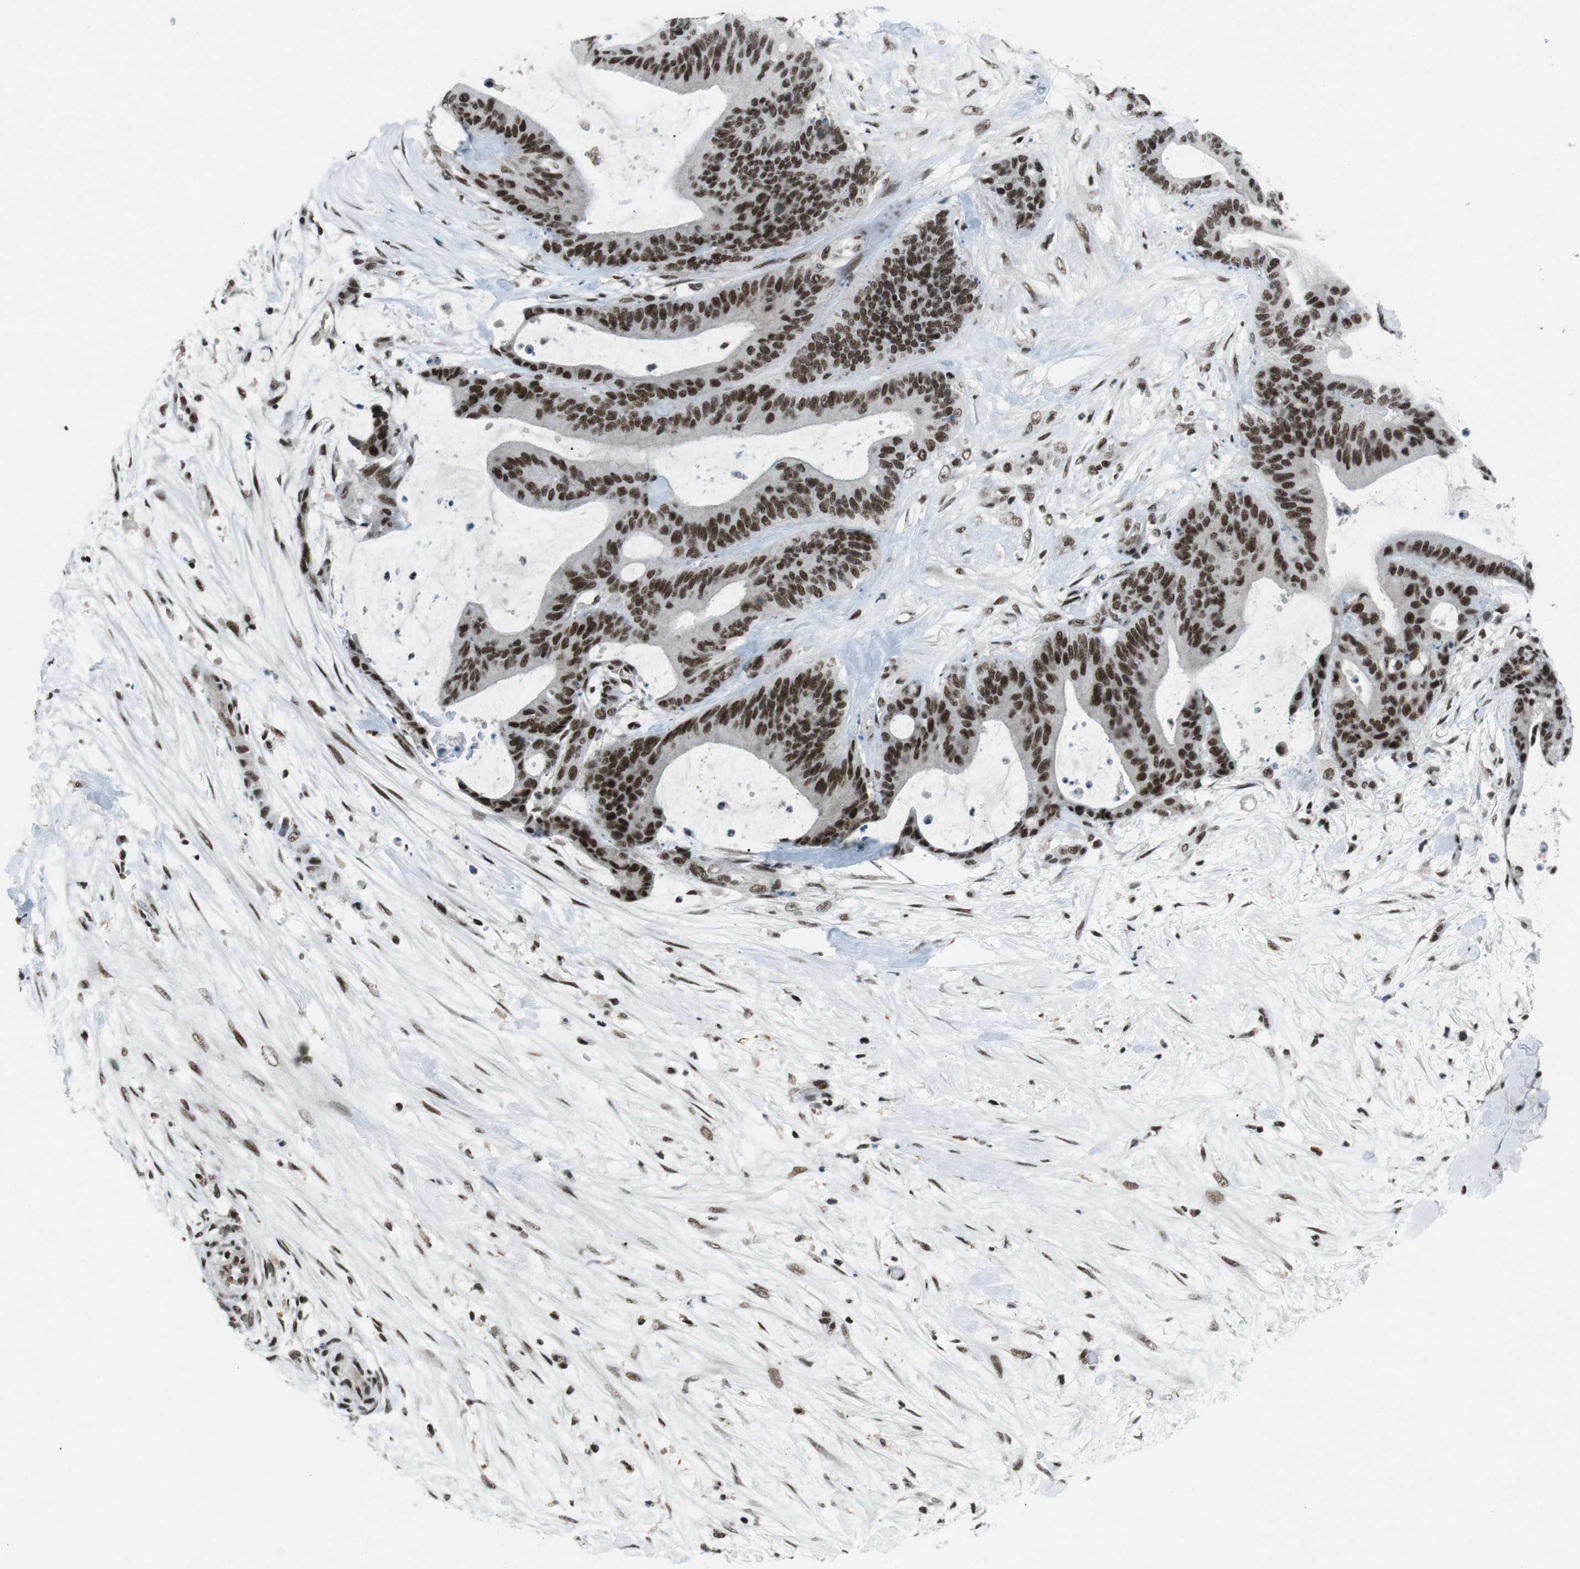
{"staining": {"intensity": "strong", "quantity": ">75%", "location": "nuclear"}, "tissue": "liver cancer", "cell_type": "Tumor cells", "image_type": "cancer", "snomed": [{"axis": "morphology", "description": "Cholangiocarcinoma"}, {"axis": "topography", "description": "Liver"}], "caption": "Immunohistochemical staining of liver cholangiocarcinoma displays high levels of strong nuclear positivity in approximately >75% of tumor cells.", "gene": "TAF1", "patient": {"sex": "female", "age": 73}}